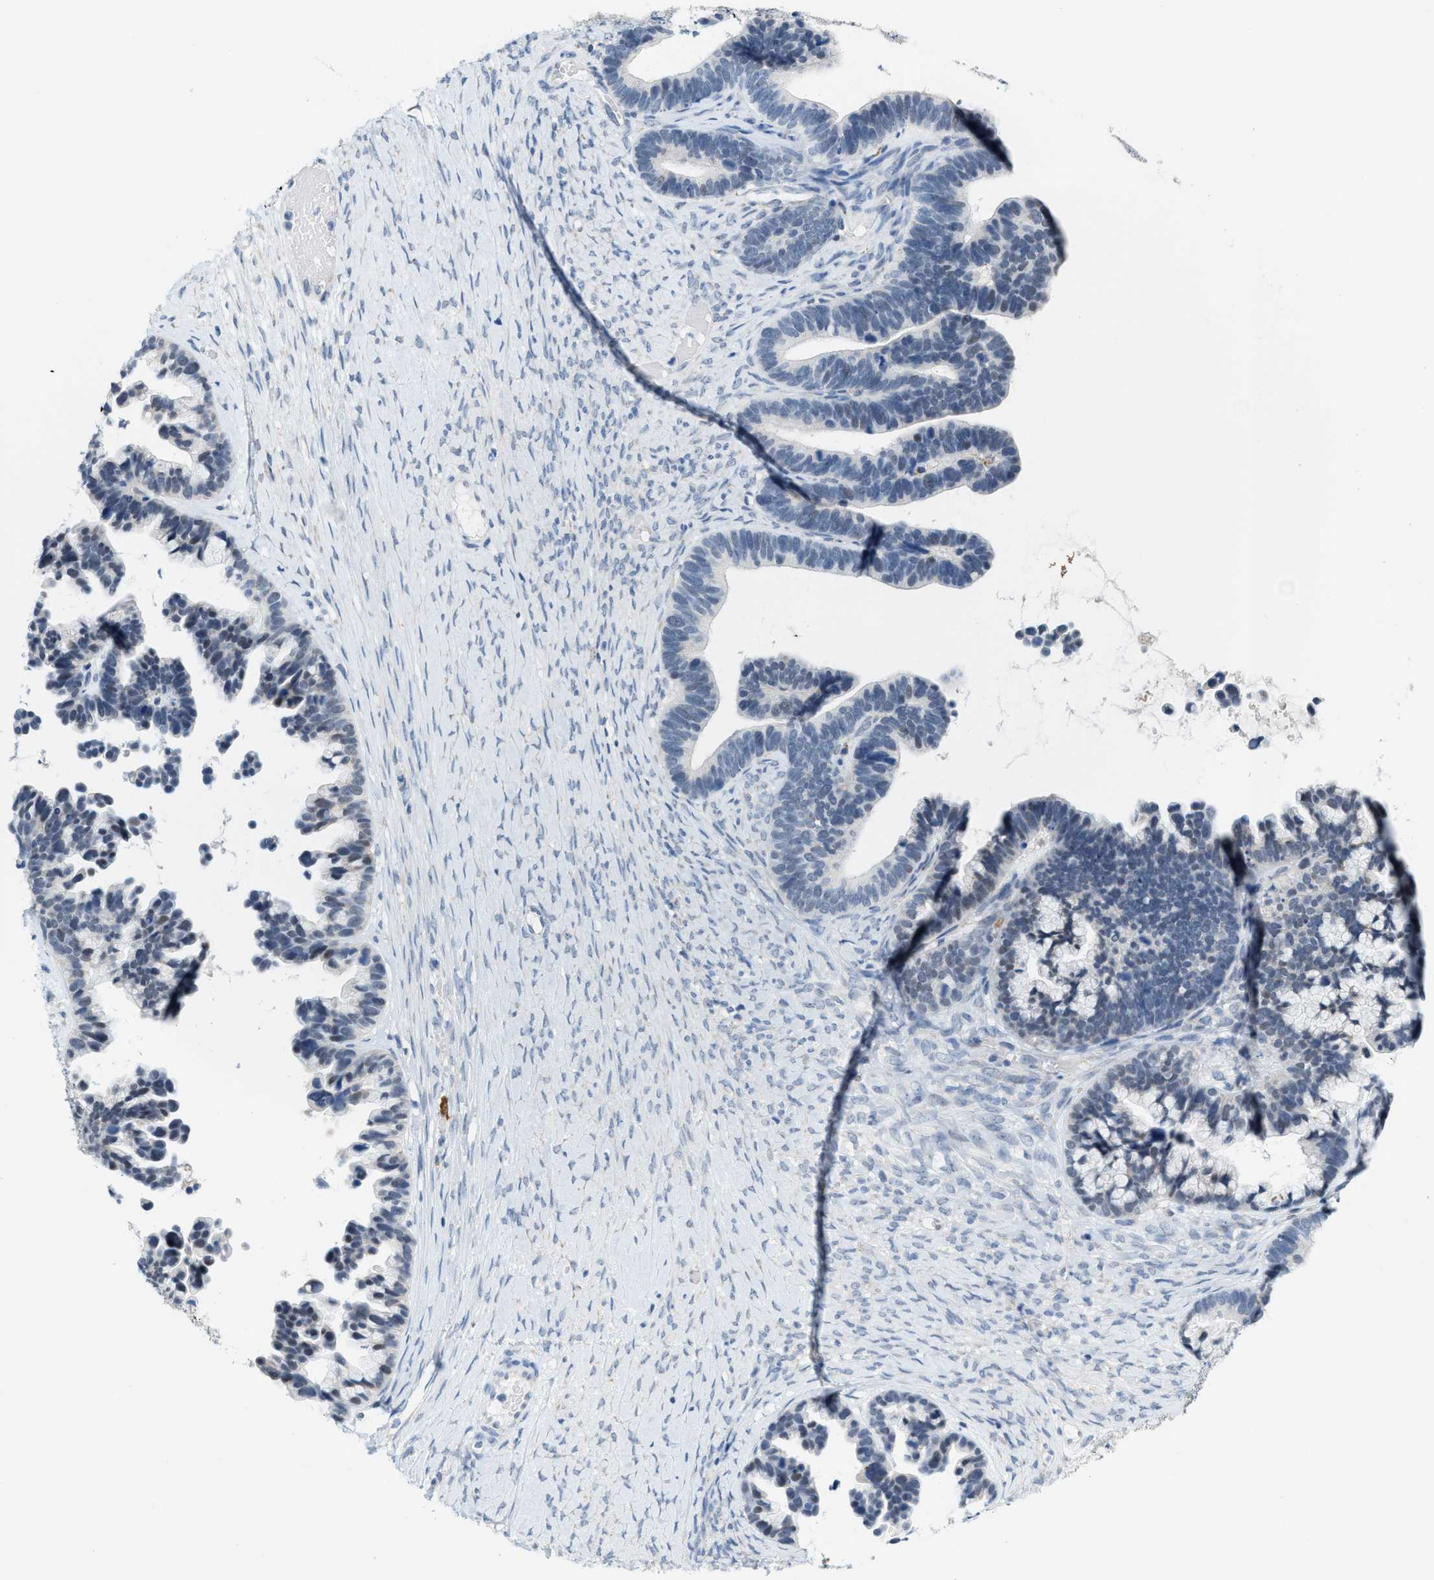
{"staining": {"intensity": "negative", "quantity": "none", "location": "none"}, "tissue": "ovarian cancer", "cell_type": "Tumor cells", "image_type": "cancer", "snomed": [{"axis": "morphology", "description": "Cystadenocarcinoma, serous, NOS"}, {"axis": "topography", "description": "Ovary"}], "caption": "Tumor cells show no significant positivity in ovarian serous cystadenocarcinoma. (Brightfield microscopy of DAB (3,3'-diaminobenzidine) immunohistochemistry at high magnification).", "gene": "KIFC3", "patient": {"sex": "female", "age": 56}}